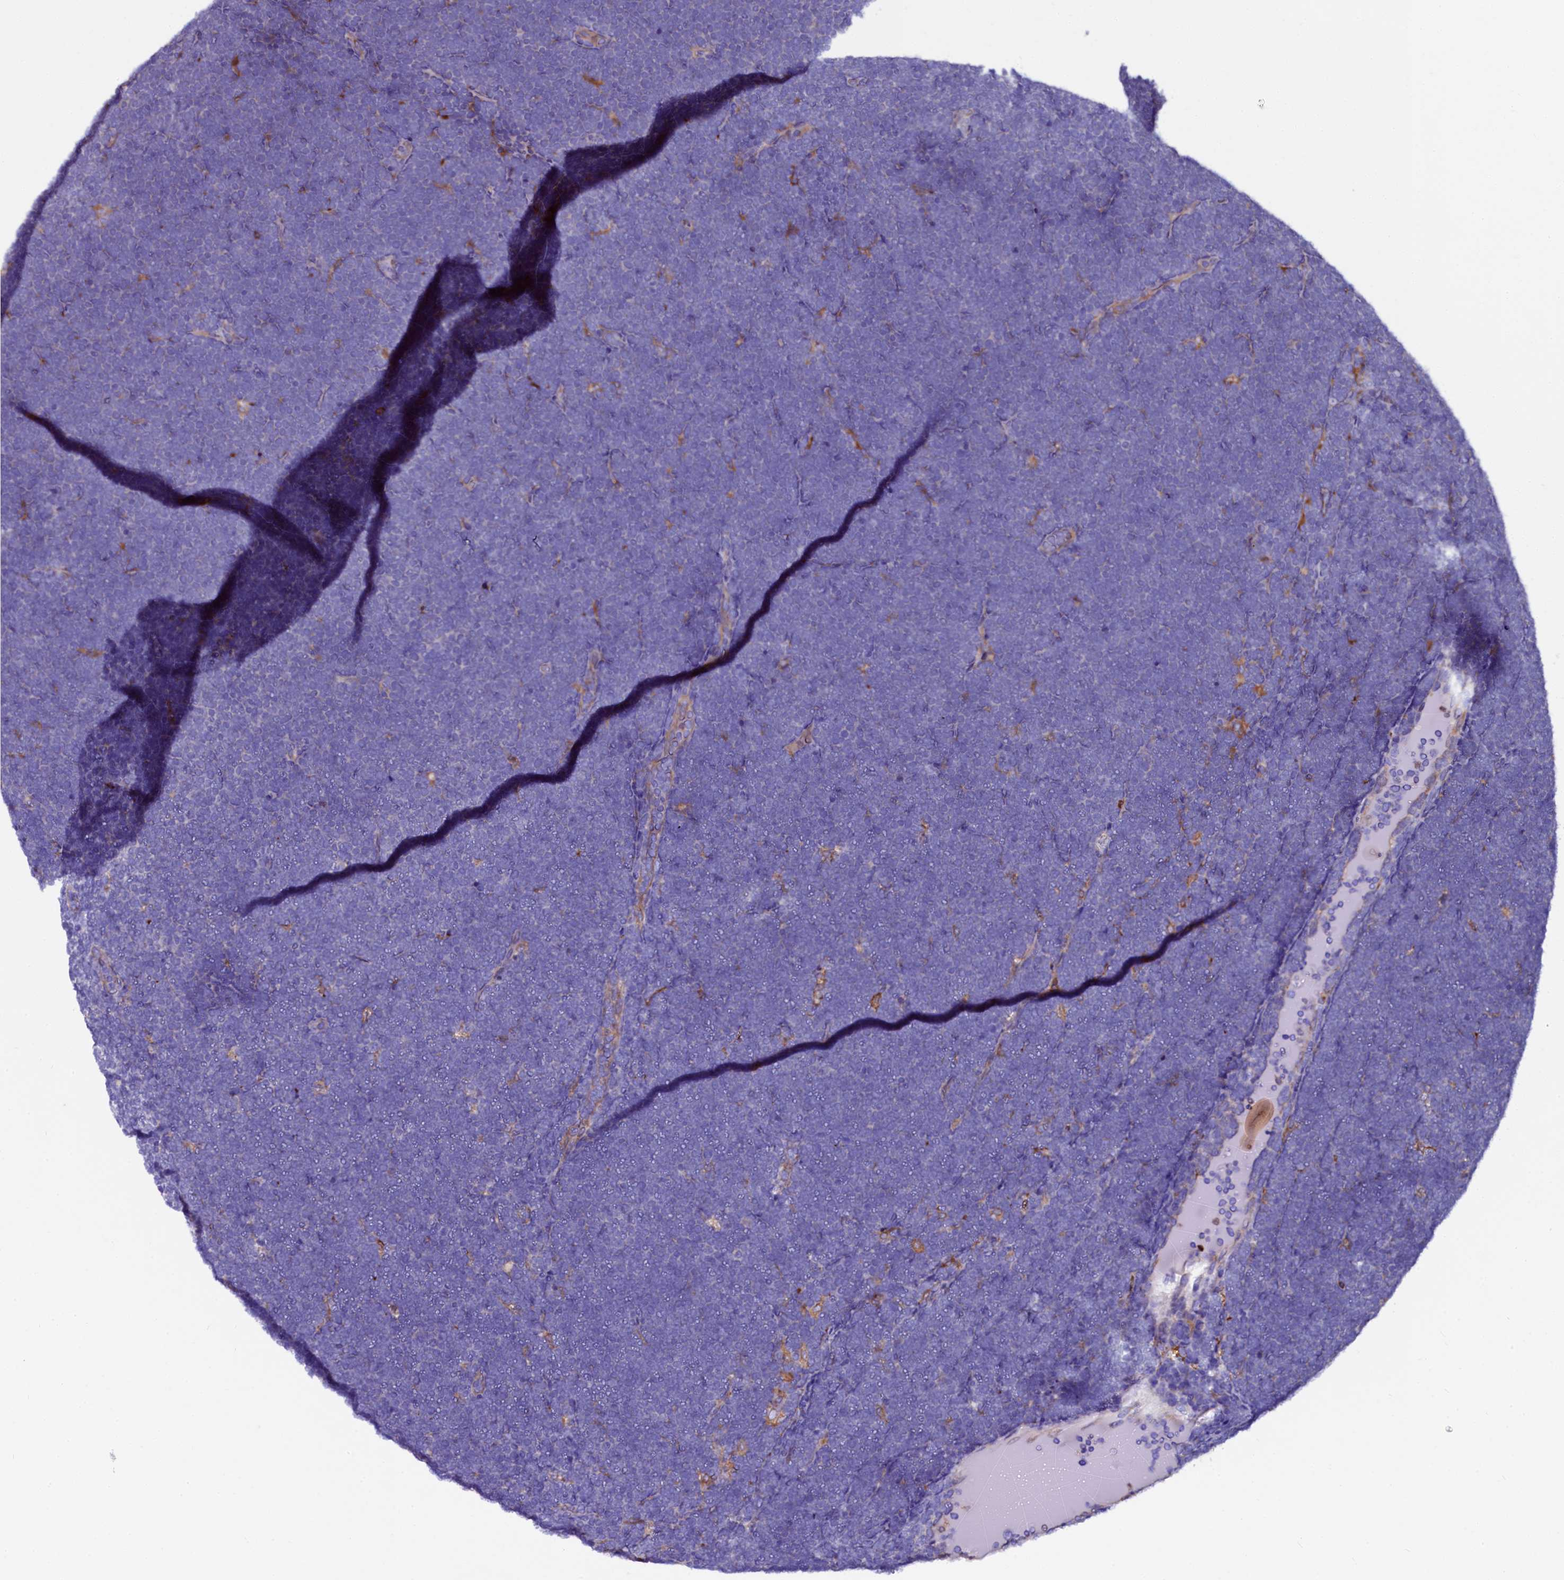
{"staining": {"intensity": "negative", "quantity": "none", "location": "none"}, "tissue": "lymphoma", "cell_type": "Tumor cells", "image_type": "cancer", "snomed": [{"axis": "morphology", "description": "Malignant lymphoma, non-Hodgkin's type, High grade"}, {"axis": "topography", "description": "Lymph node"}], "caption": "A photomicrograph of high-grade malignant lymphoma, non-Hodgkin's type stained for a protein exhibits no brown staining in tumor cells.", "gene": "OTOL1", "patient": {"sex": "male", "age": 13}}